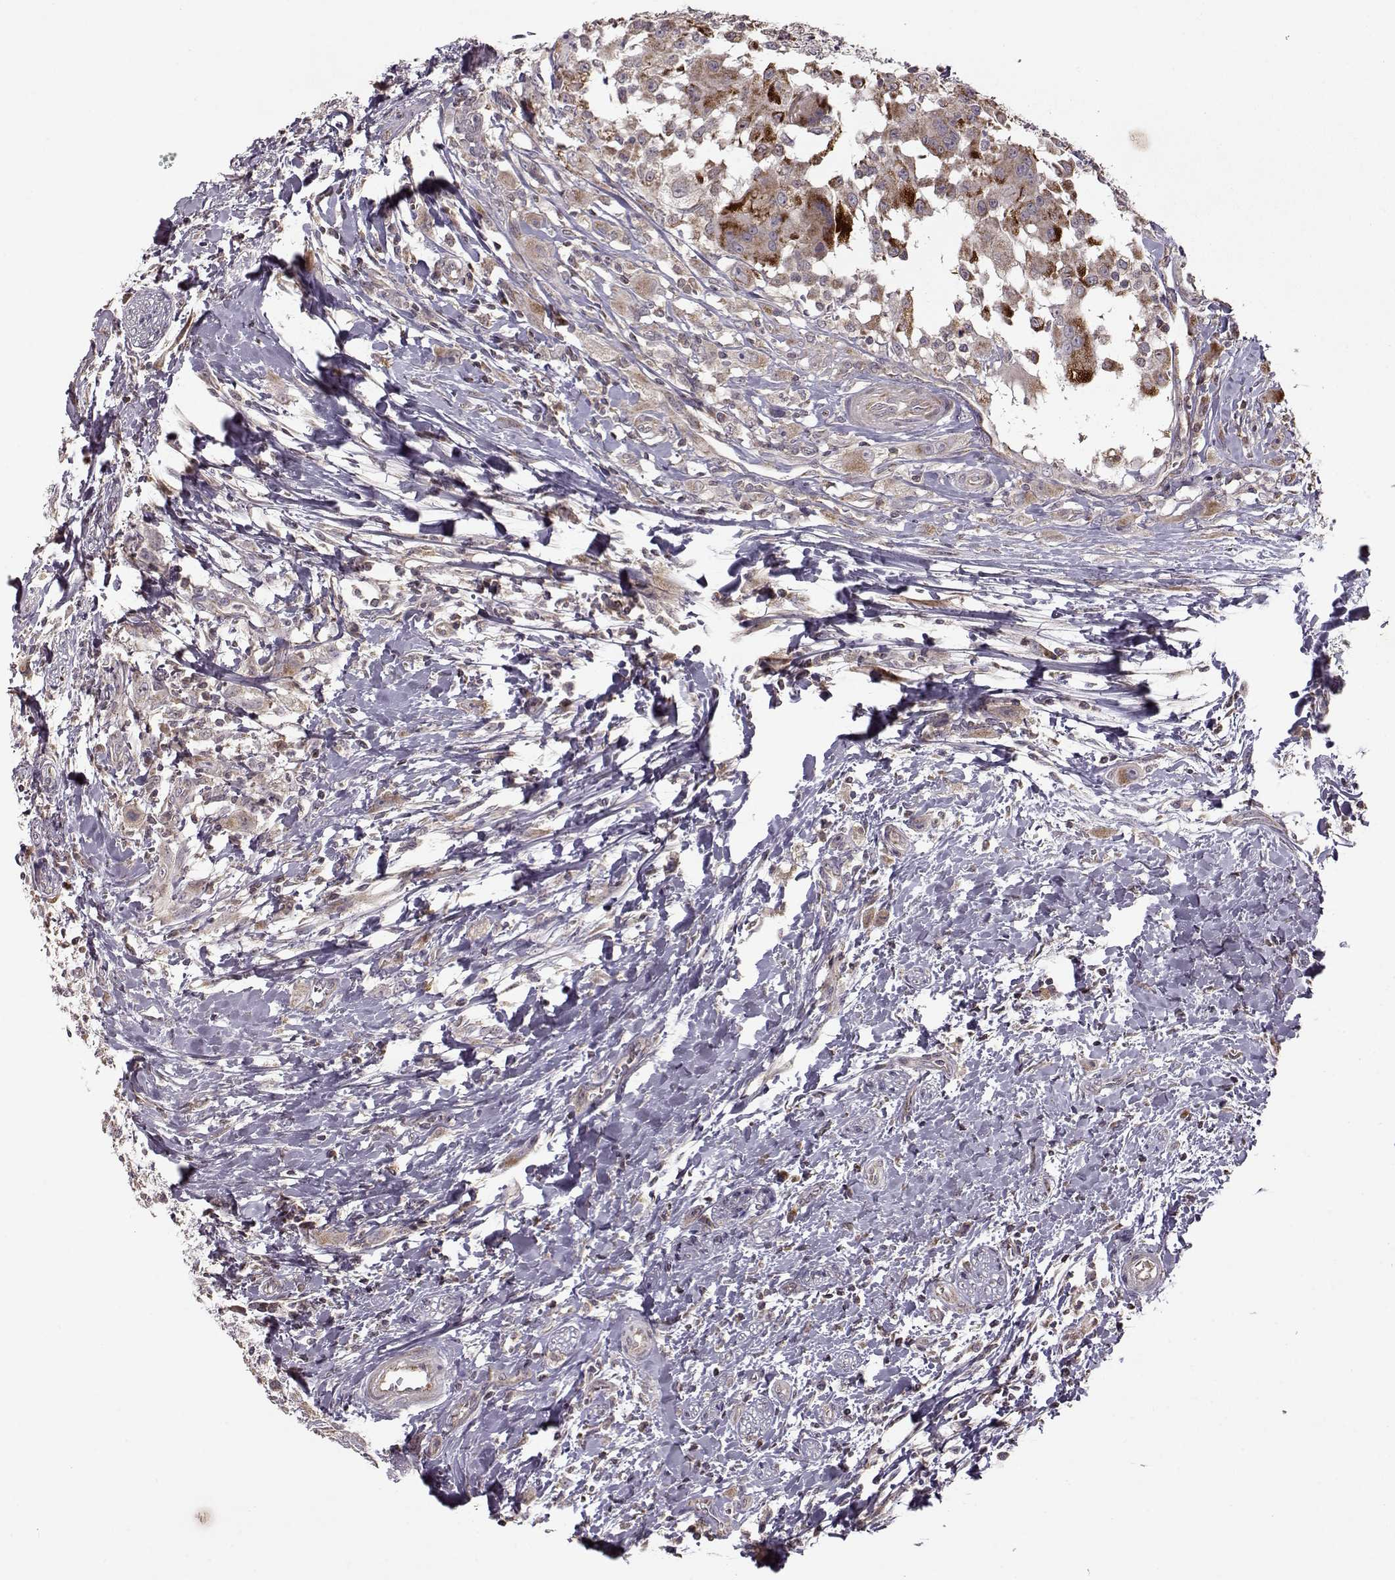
{"staining": {"intensity": "moderate", "quantity": ">75%", "location": "cytoplasmic/membranous"}, "tissue": "head and neck cancer", "cell_type": "Tumor cells", "image_type": "cancer", "snomed": [{"axis": "morphology", "description": "Squamous cell carcinoma, NOS"}, {"axis": "morphology", "description": "Squamous cell carcinoma, metastatic, NOS"}, {"axis": "topography", "description": "Oral tissue"}, {"axis": "topography", "description": "Head-Neck"}], "caption": "Head and neck squamous cell carcinoma tissue shows moderate cytoplasmic/membranous positivity in about >75% of tumor cells", "gene": "CMTM3", "patient": {"sex": "female", "age": 85}}